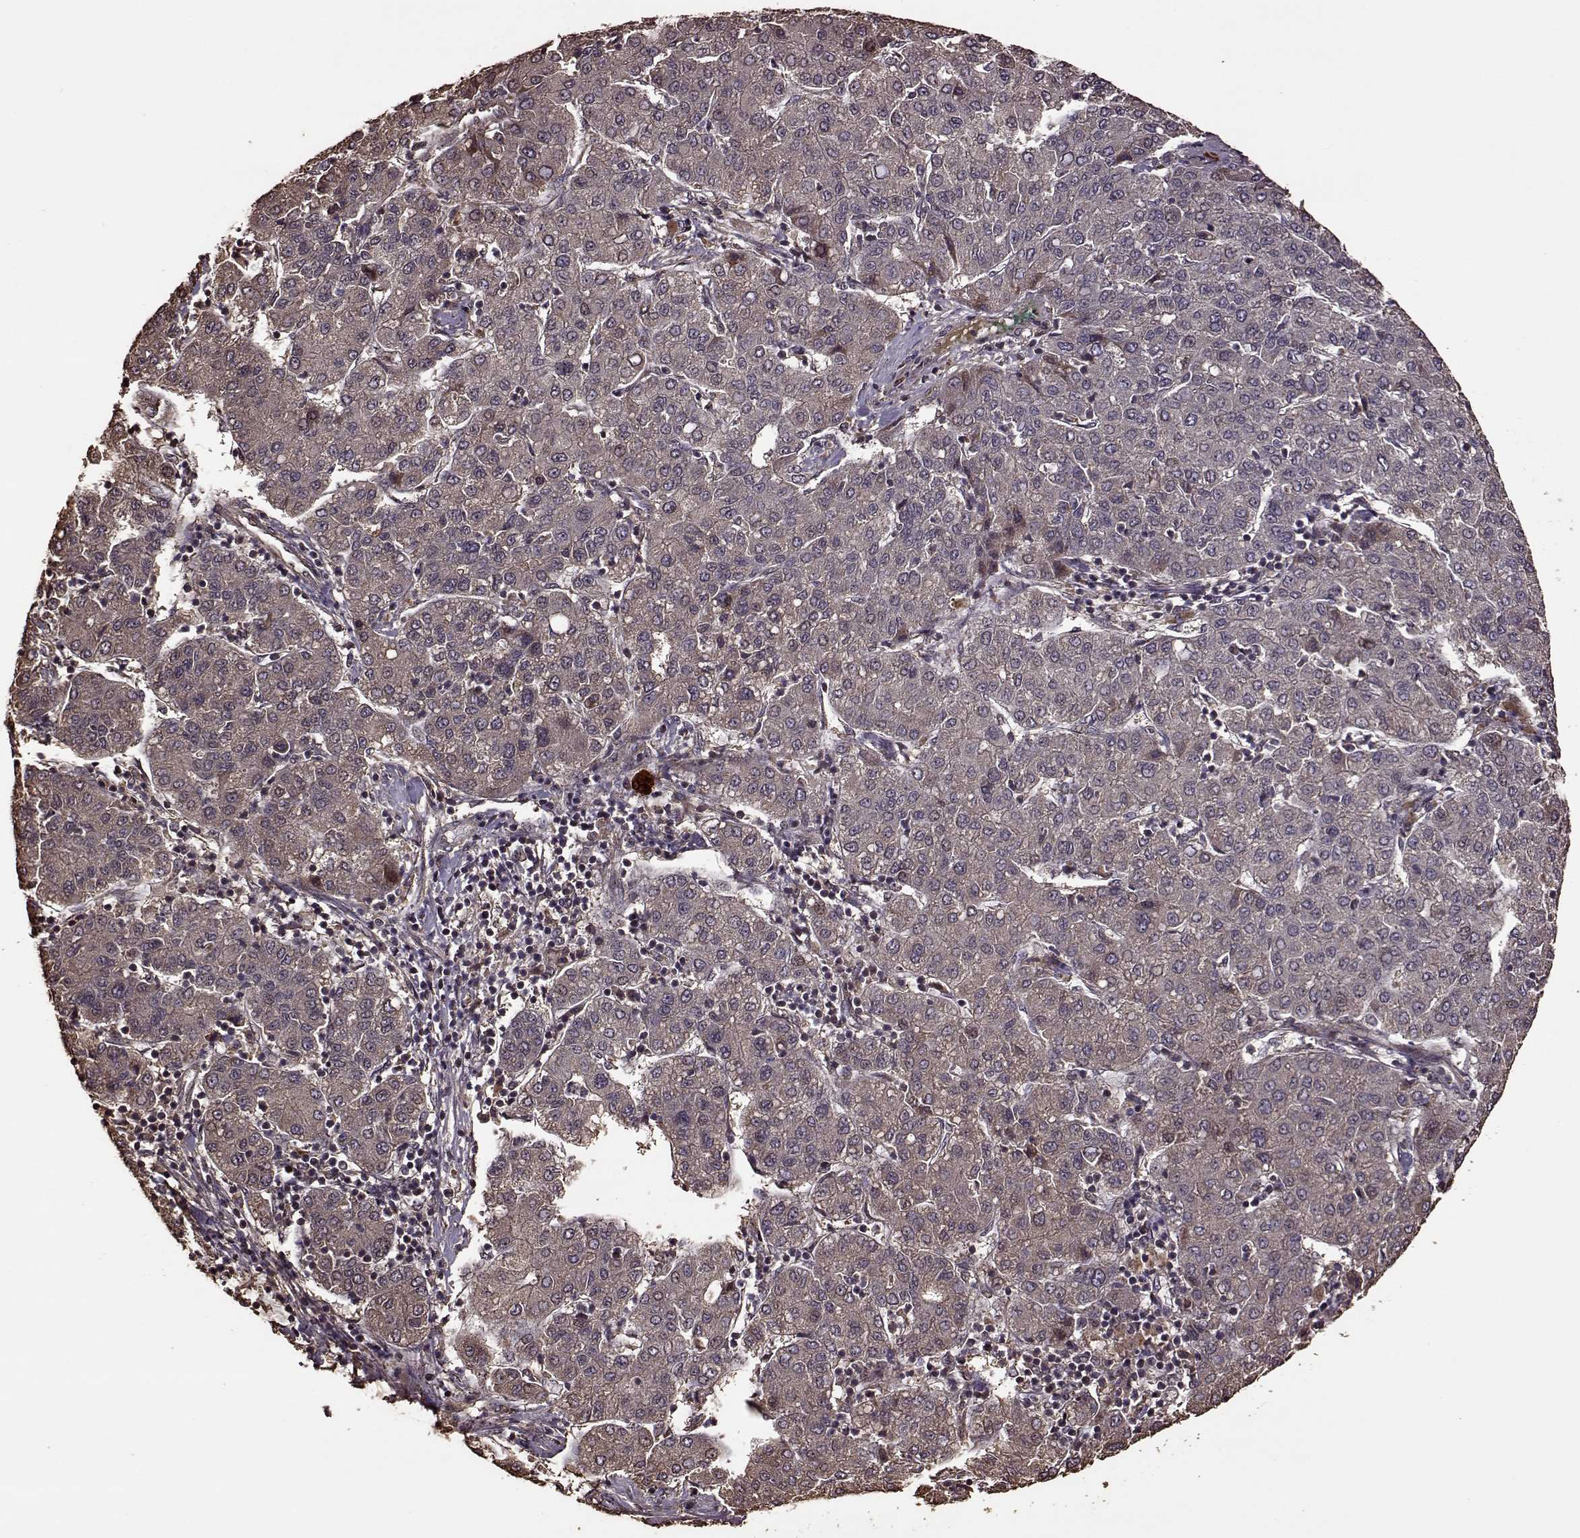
{"staining": {"intensity": "negative", "quantity": "none", "location": "none"}, "tissue": "liver cancer", "cell_type": "Tumor cells", "image_type": "cancer", "snomed": [{"axis": "morphology", "description": "Carcinoma, Hepatocellular, NOS"}, {"axis": "topography", "description": "Liver"}], "caption": "Liver hepatocellular carcinoma was stained to show a protein in brown. There is no significant positivity in tumor cells.", "gene": "FBXW11", "patient": {"sex": "male", "age": 65}}